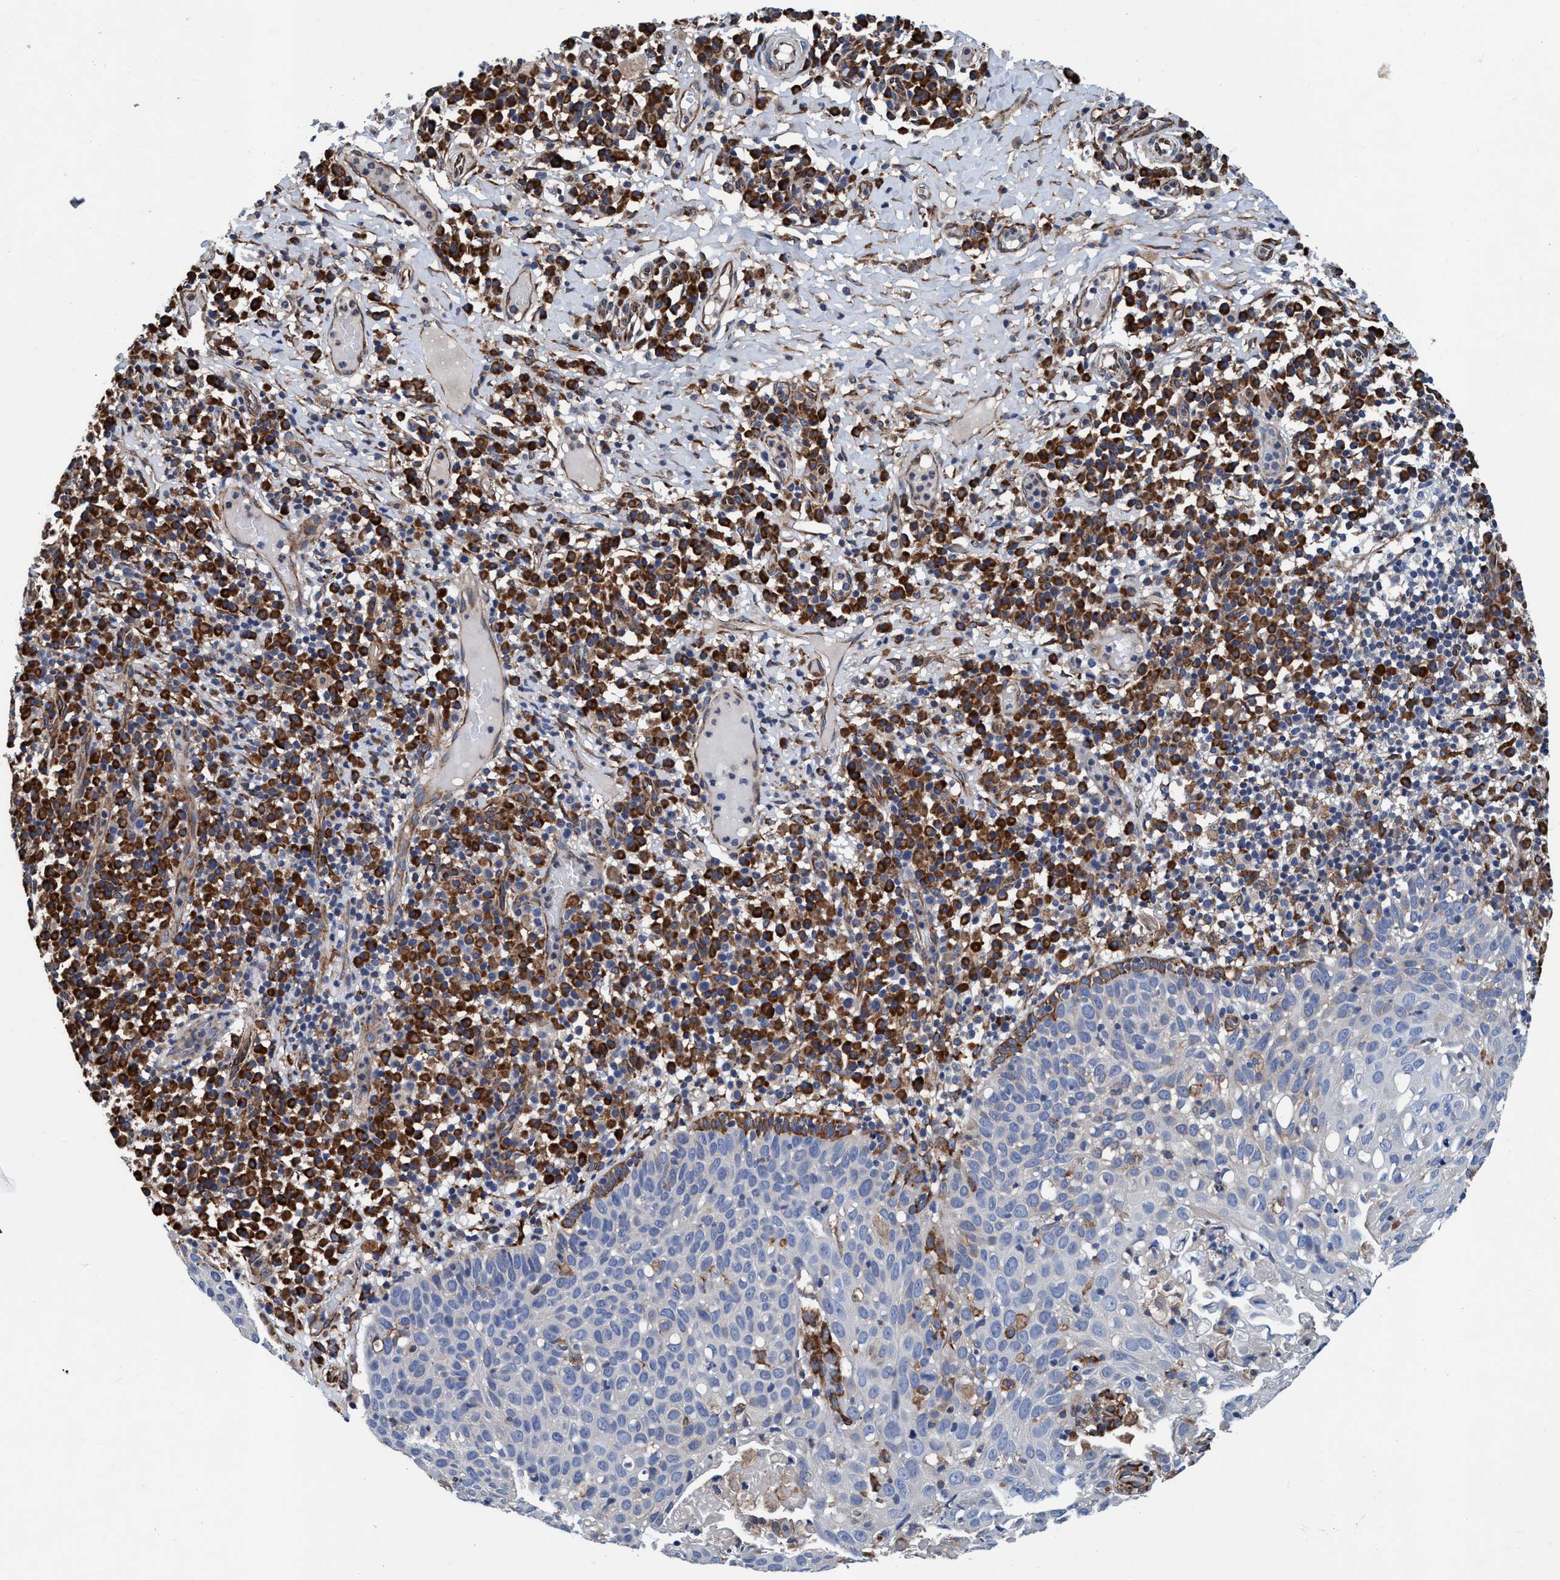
{"staining": {"intensity": "negative", "quantity": "none", "location": "none"}, "tissue": "skin cancer", "cell_type": "Tumor cells", "image_type": "cancer", "snomed": [{"axis": "morphology", "description": "Squamous cell carcinoma in situ, NOS"}, {"axis": "morphology", "description": "Squamous cell carcinoma, NOS"}, {"axis": "topography", "description": "Skin"}], "caption": "Squamous cell carcinoma (skin) was stained to show a protein in brown. There is no significant expression in tumor cells.", "gene": "ENDOG", "patient": {"sex": "male", "age": 93}}